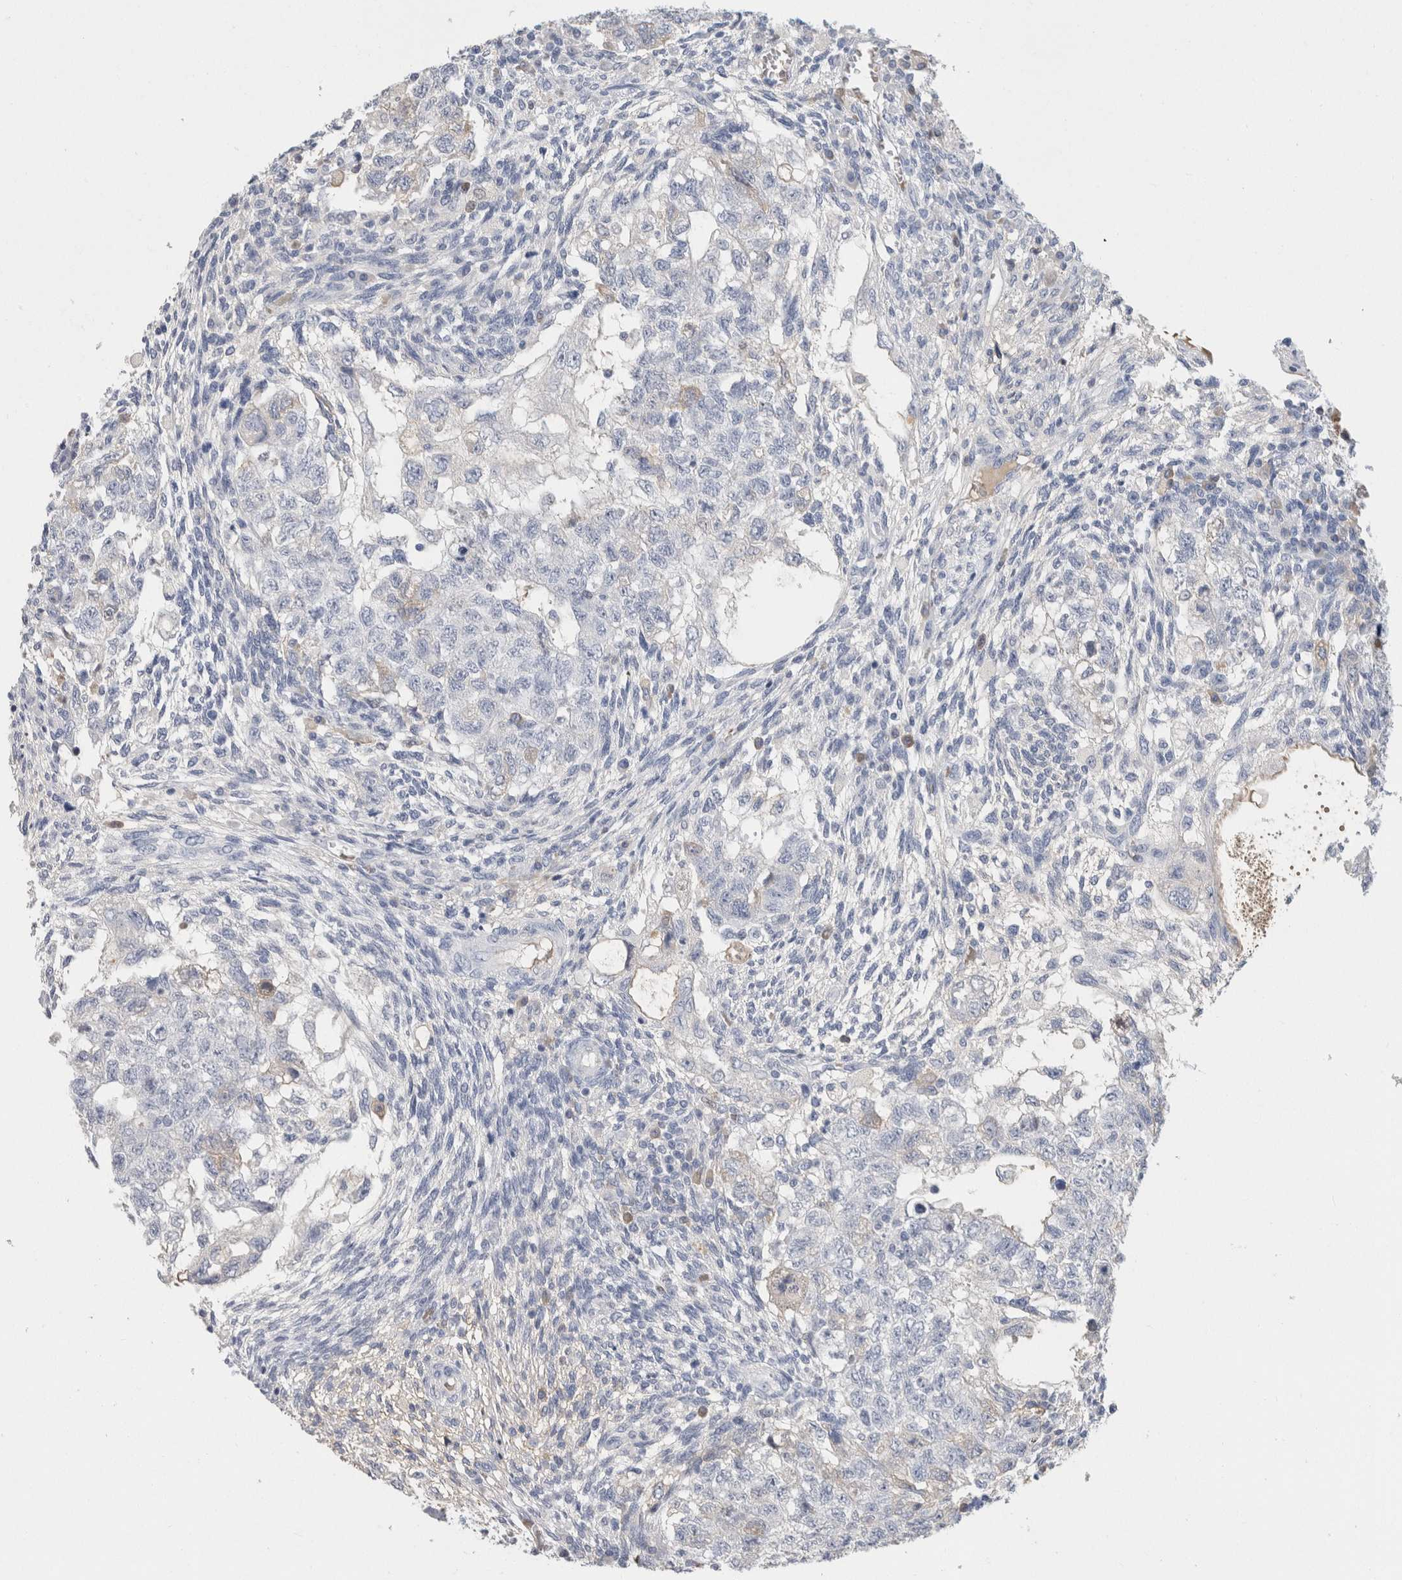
{"staining": {"intensity": "negative", "quantity": "none", "location": "none"}, "tissue": "testis cancer", "cell_type": "Tumor cells", "image_type": "cancer", "snomed": [{"axis": "morphology", "description": "Normal tissue, NOS"}, {"axis": "morphology", "description": "Carcinoma, Embryonal, NOS"}, {"axis": "topography", "description": "Testis"}], "caption": "The photomicrograph shows no staining of tumor cells in testis embryonal carcinoma.", "gene": "CA1", "patient": {"sex": "male", "age": 36}}